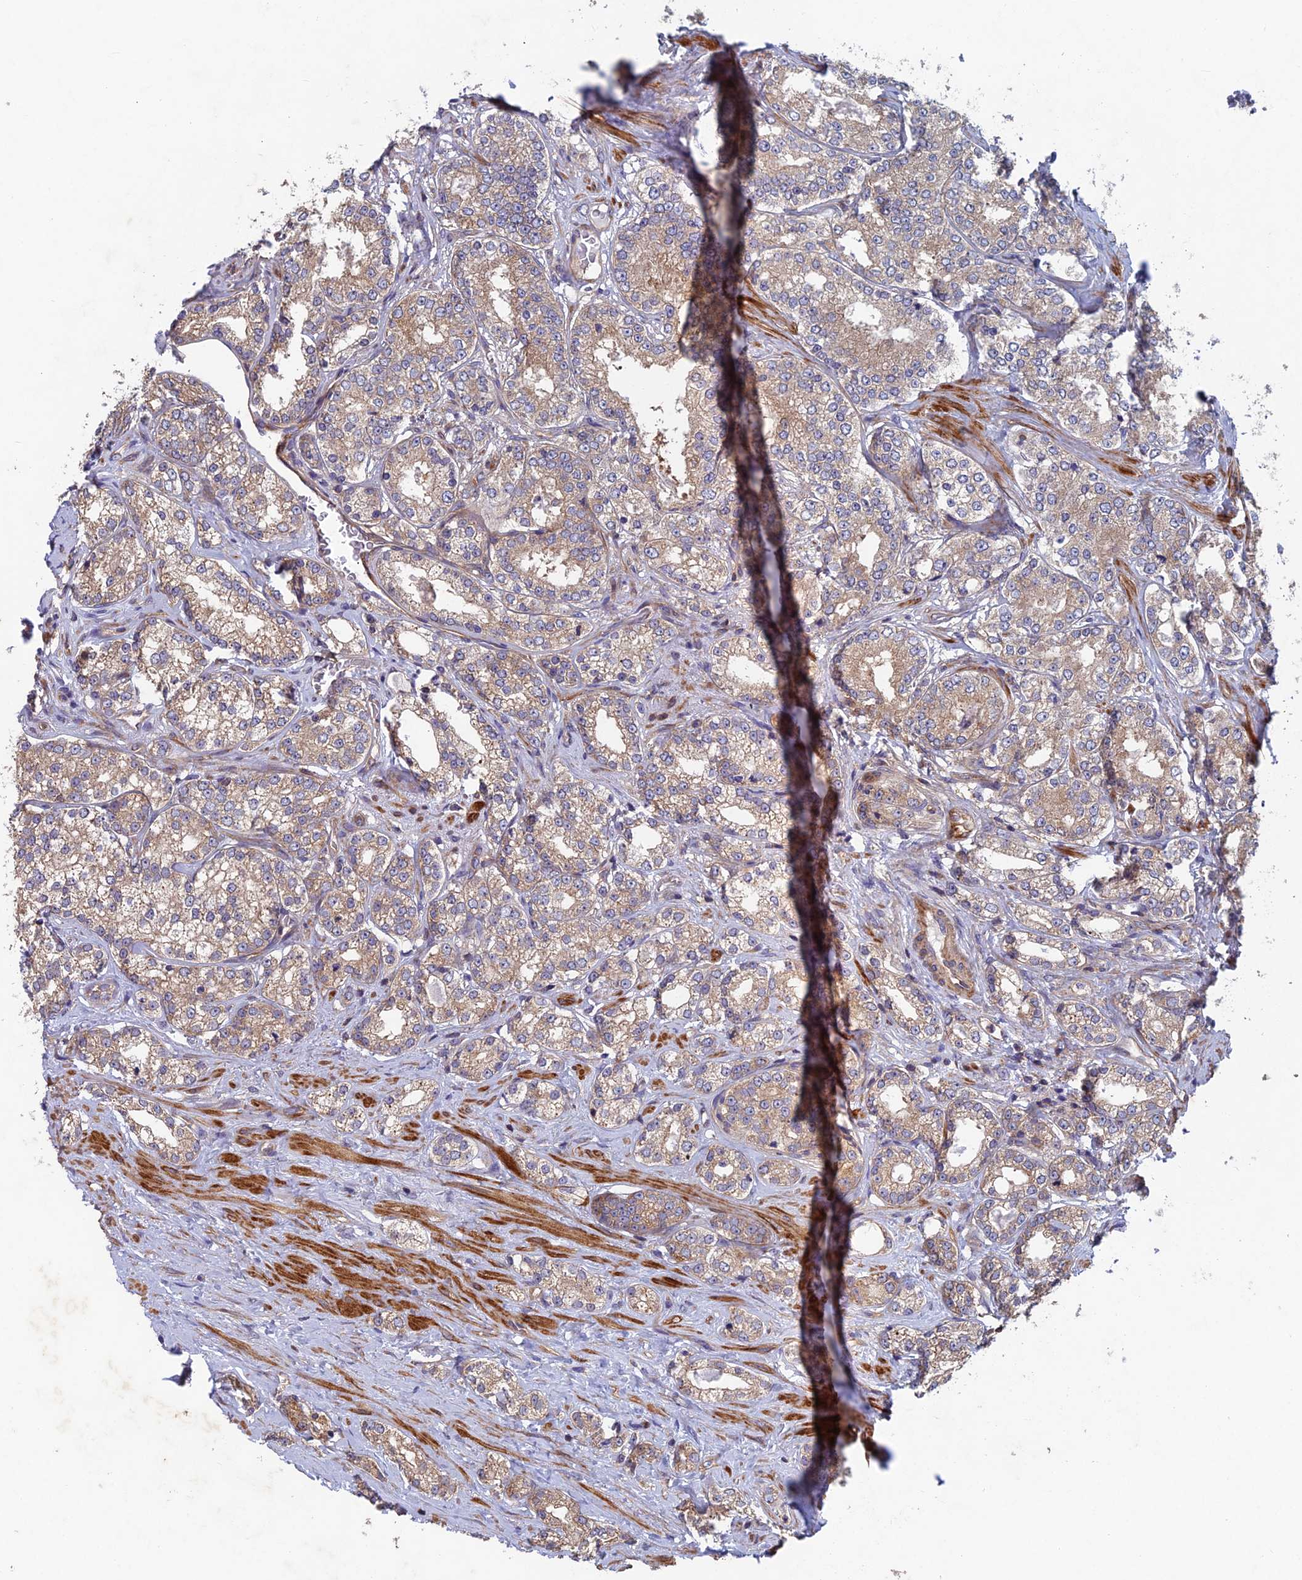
{"staining": {"intensity": "weak", "quantity": ">75%", "location": "cytoplasmic/membranous"}, "tissue": "prostate cancer", "cell_type": "Tumor cells", "image_type": "cancer", "snomed": [{"axis": "morphology", "description": "Normal tissue, NOS"}, {"axis": "morphology", "description": "Adenocarcinoma, High grade"}, {"axis": "topography", "description": "Prostate"}], "caption": "Prostate high-grade adenocarcinoma stained with DAB IHC demonstrates low levels of weak cytoplasmic/membranous positivity in about >75% of tumor cells. (Brightfield microscopy of DAB IHC at high magnification).", "gene": "NCAPG", "patient": {"sex": "male", "age": 83}}